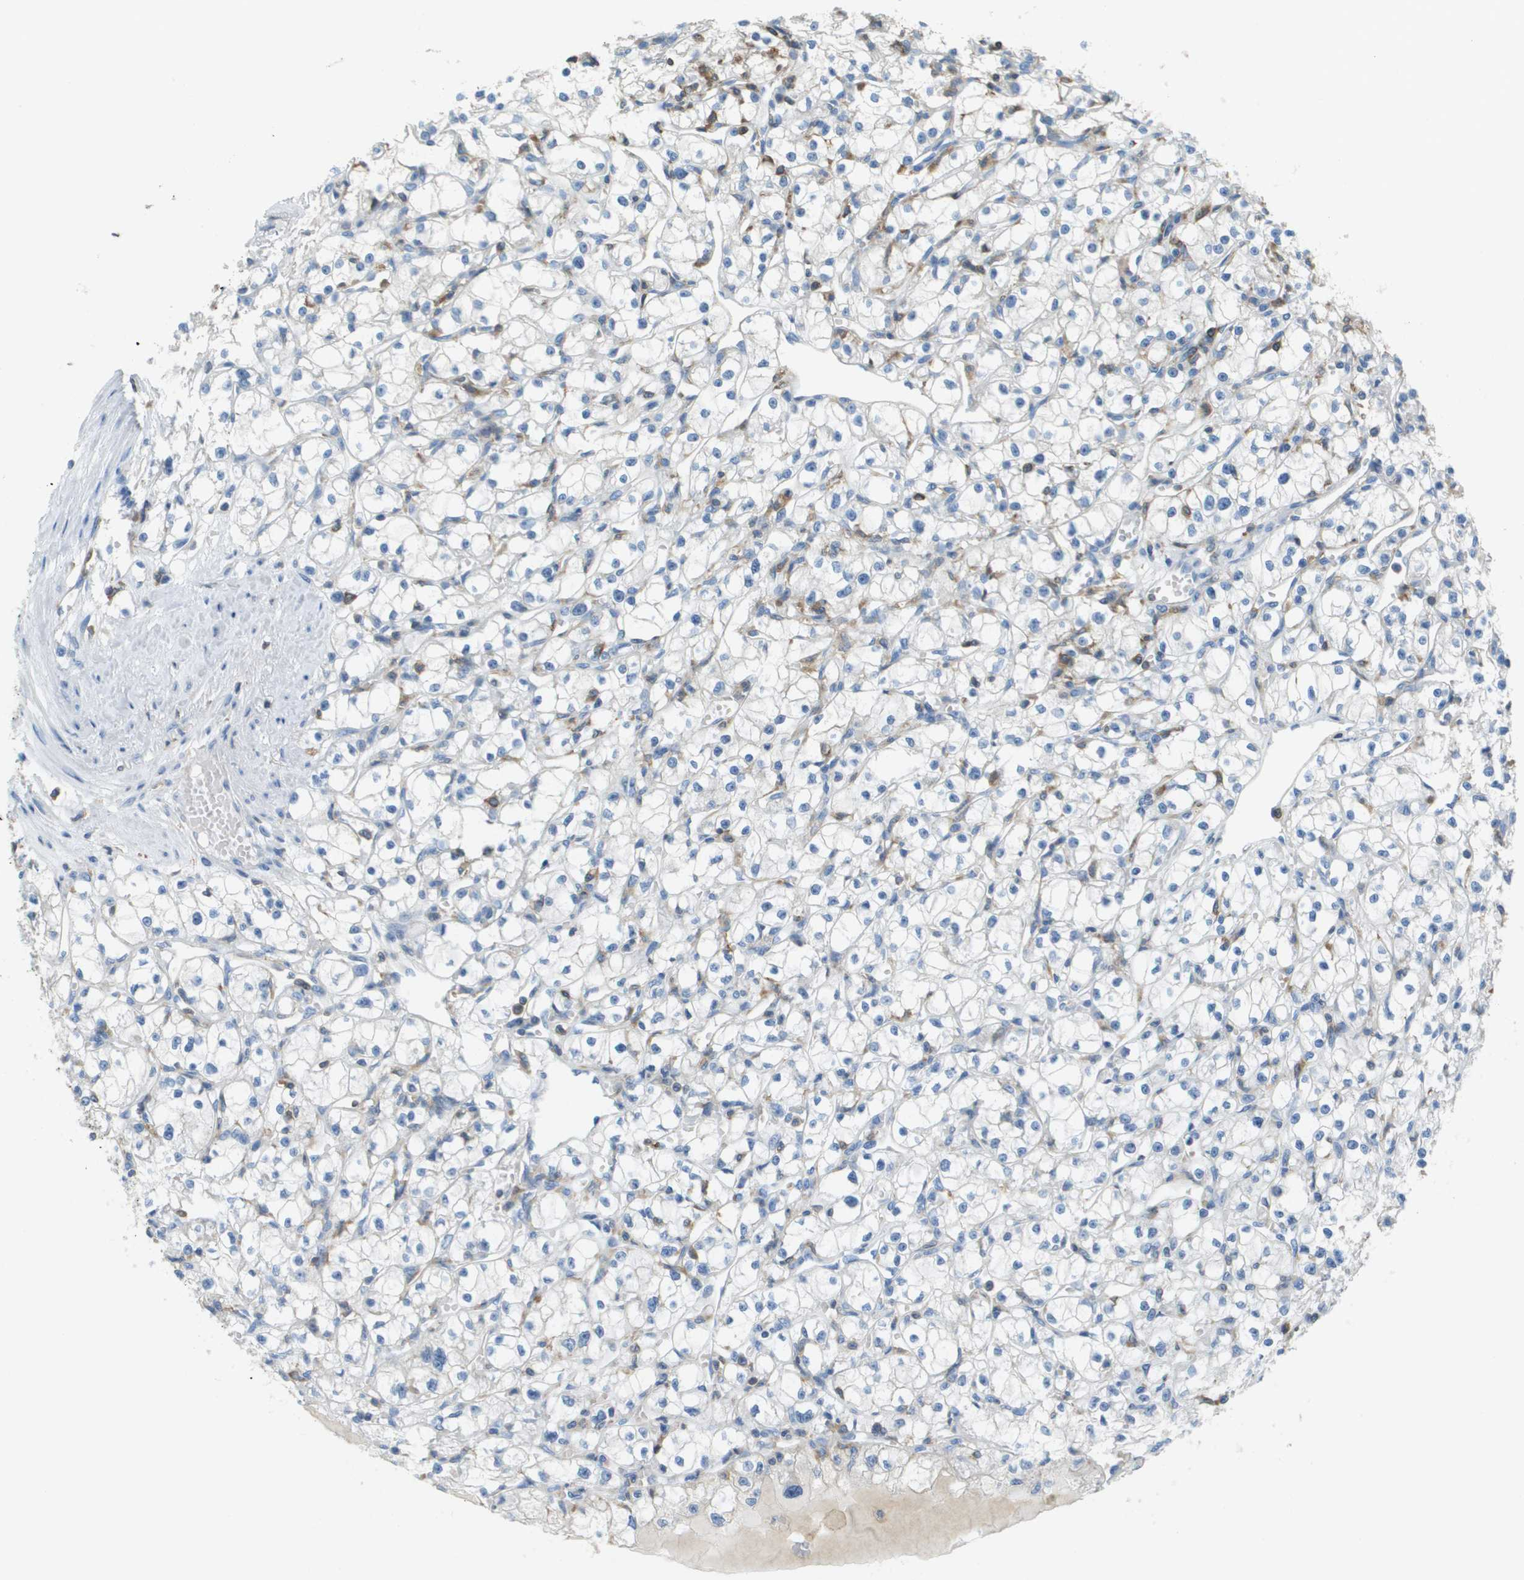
{"staining": {"intensity": "negative", "quantity": "none", "location": "none"}, "tissue": "renal cancer", "cell_type": "Tumor cells", "image_type": "cancer", "snomed": [{"axis": "morphology", "description": "Adenocarcinoma, NOS"}, {"axis": "topography", "description": "Kidney"}], "caption": "IHC photomicrograph of renal cancer (adenocarcinoma) stained for a protein (brown), which displays no staining in tumor cells.", "gene": "APBB1IP", "patient": {"sex": "male", "age": 56}}